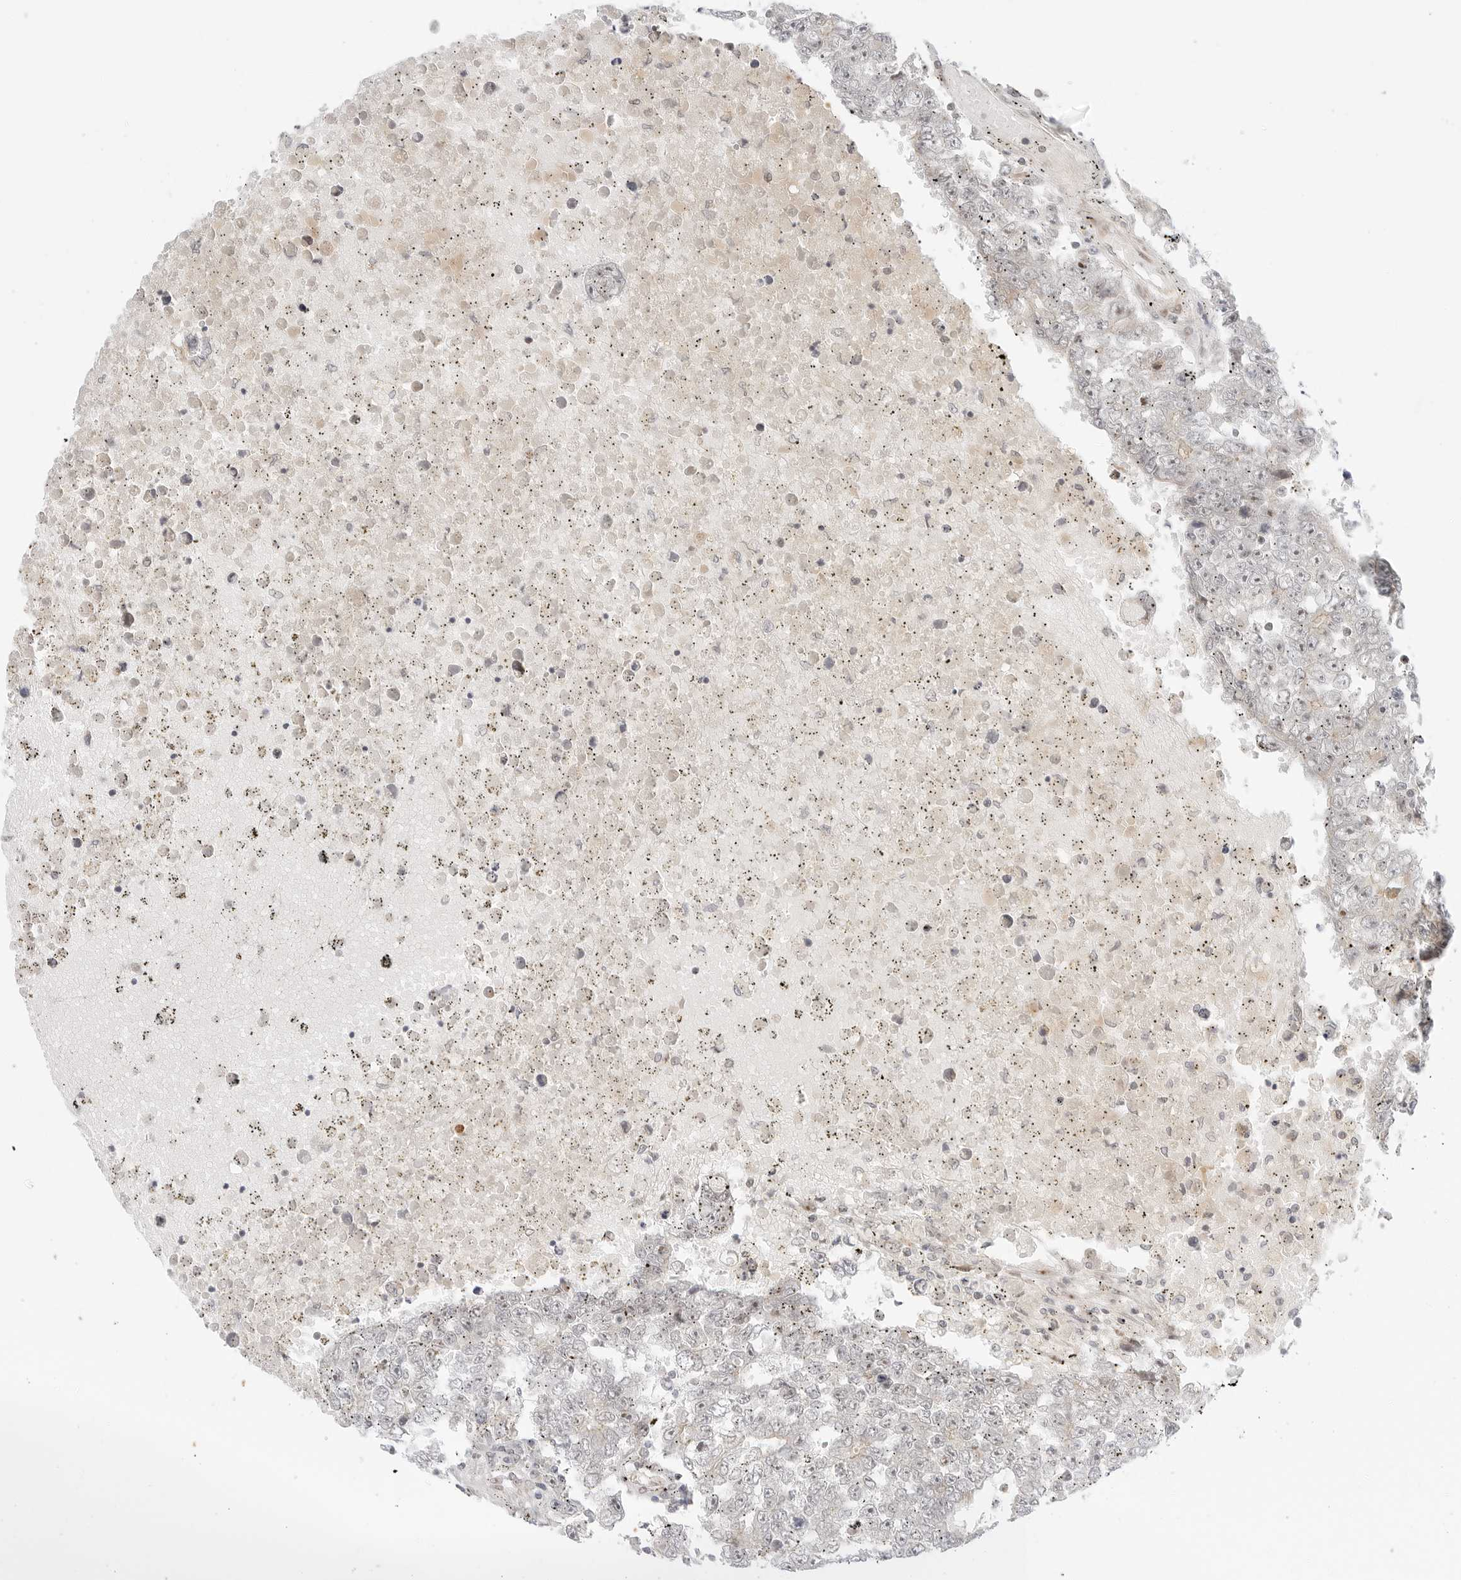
{"staining": {"intensity": "negative", "quantity": "none", "location": "none"}, "tissue": "testis cancer", "cell_type": "Tumor cells", "image_type": "cancer", "snomed": [{"axis": "morphology", "description": "Carcinoma, Embryonal, NOS"}, {"axis": "topography", "description": "Testis"}], "caption": "A histopathology image of human embryonal carcinoma (testis) is negative for staining in tumor cells. (Brightfield microscopy of DAB immunohistochemistry (IHC) at high magnification).", "gene": "HIPK3", "patient": {"sex": "male", "age": 25}}